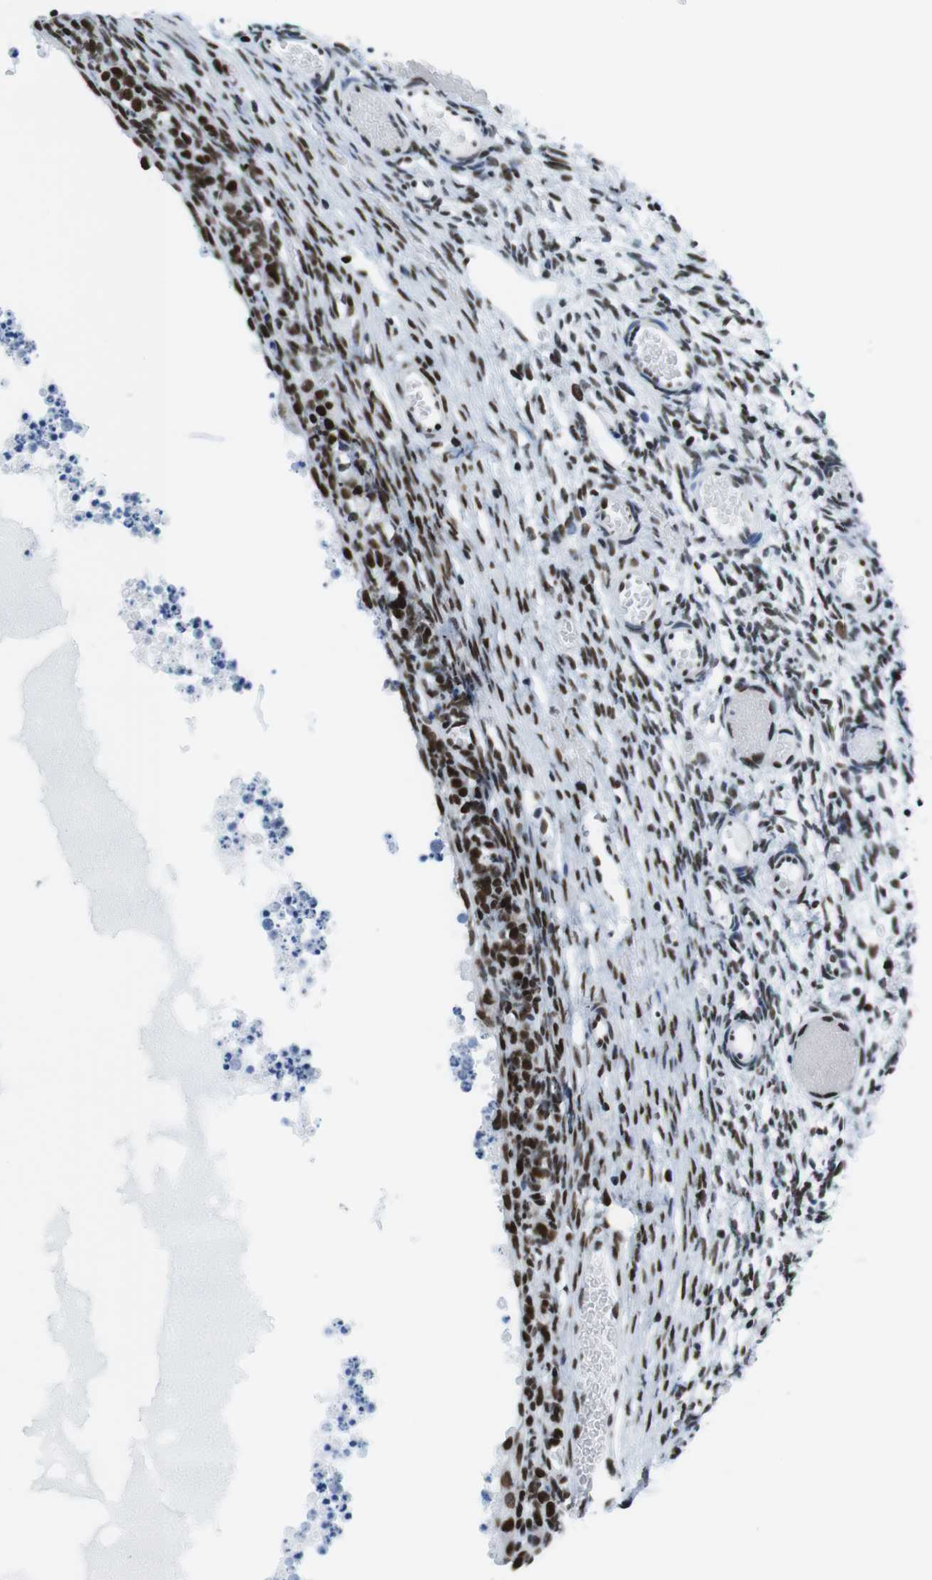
{"staining": {"intensity": "moderate", "quantity": ">75%", "location": "nuclear"}, "tissue": "ovary", "cell_type": "Ovarian stroma cells", "image_type": "normal", "snomed": [{"axis": "morphology", "description": "Normal tissue, NOS"}, {"axis": "topography", "description": "Ovary"}], "caption": "Immunohistochemistry (IHC) of normal human ovary demonstrates medium levels of moderate nuclear positivity in approximately >75% of ovarian stroma cells.", "gene": "CITED2", "patient": {"sex": "female", "age": 35}}